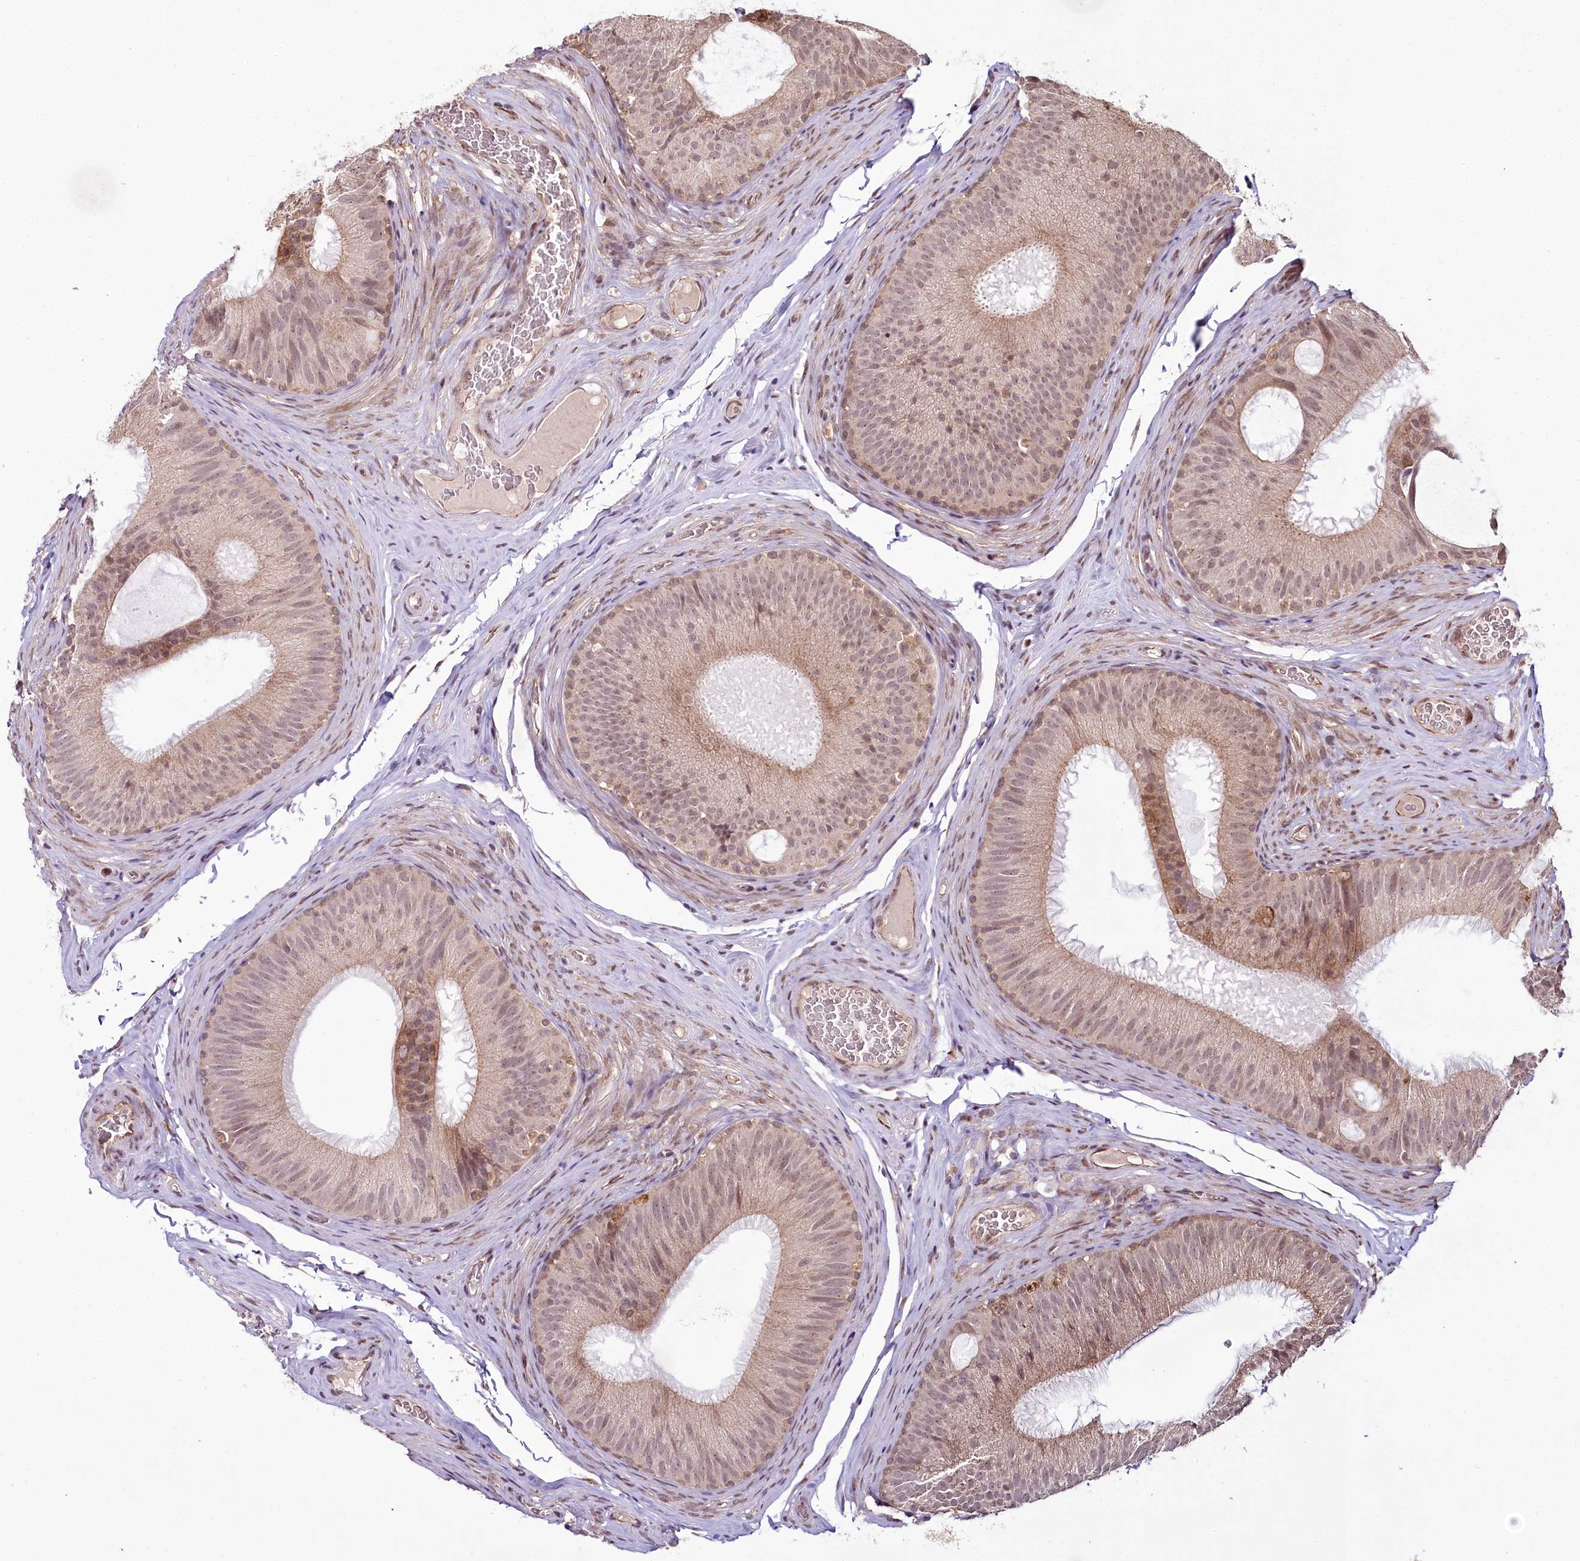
{"staining": {"intensity": "moderate", "quantity": "25%-75%", "location": "cytoplasmic/membranous,nuclear"}, "tissue": "epididymis", "cell_type": "Glandular cells", "image_type": "normal", "snomed": [{"axis": "morphology", "description": "Normal tissue, NOS"}, {"axis": "topography", "description": "Epididymis"}], "caption": "Human epididymis stained with a brown dye exhibits moderate cytoplasmic/membranous,nuclear positive positivity in approximately 25%-75% of glandular cells.", "gene": "ALKBH8", "patient": {"sex": "male", "age": 34}}